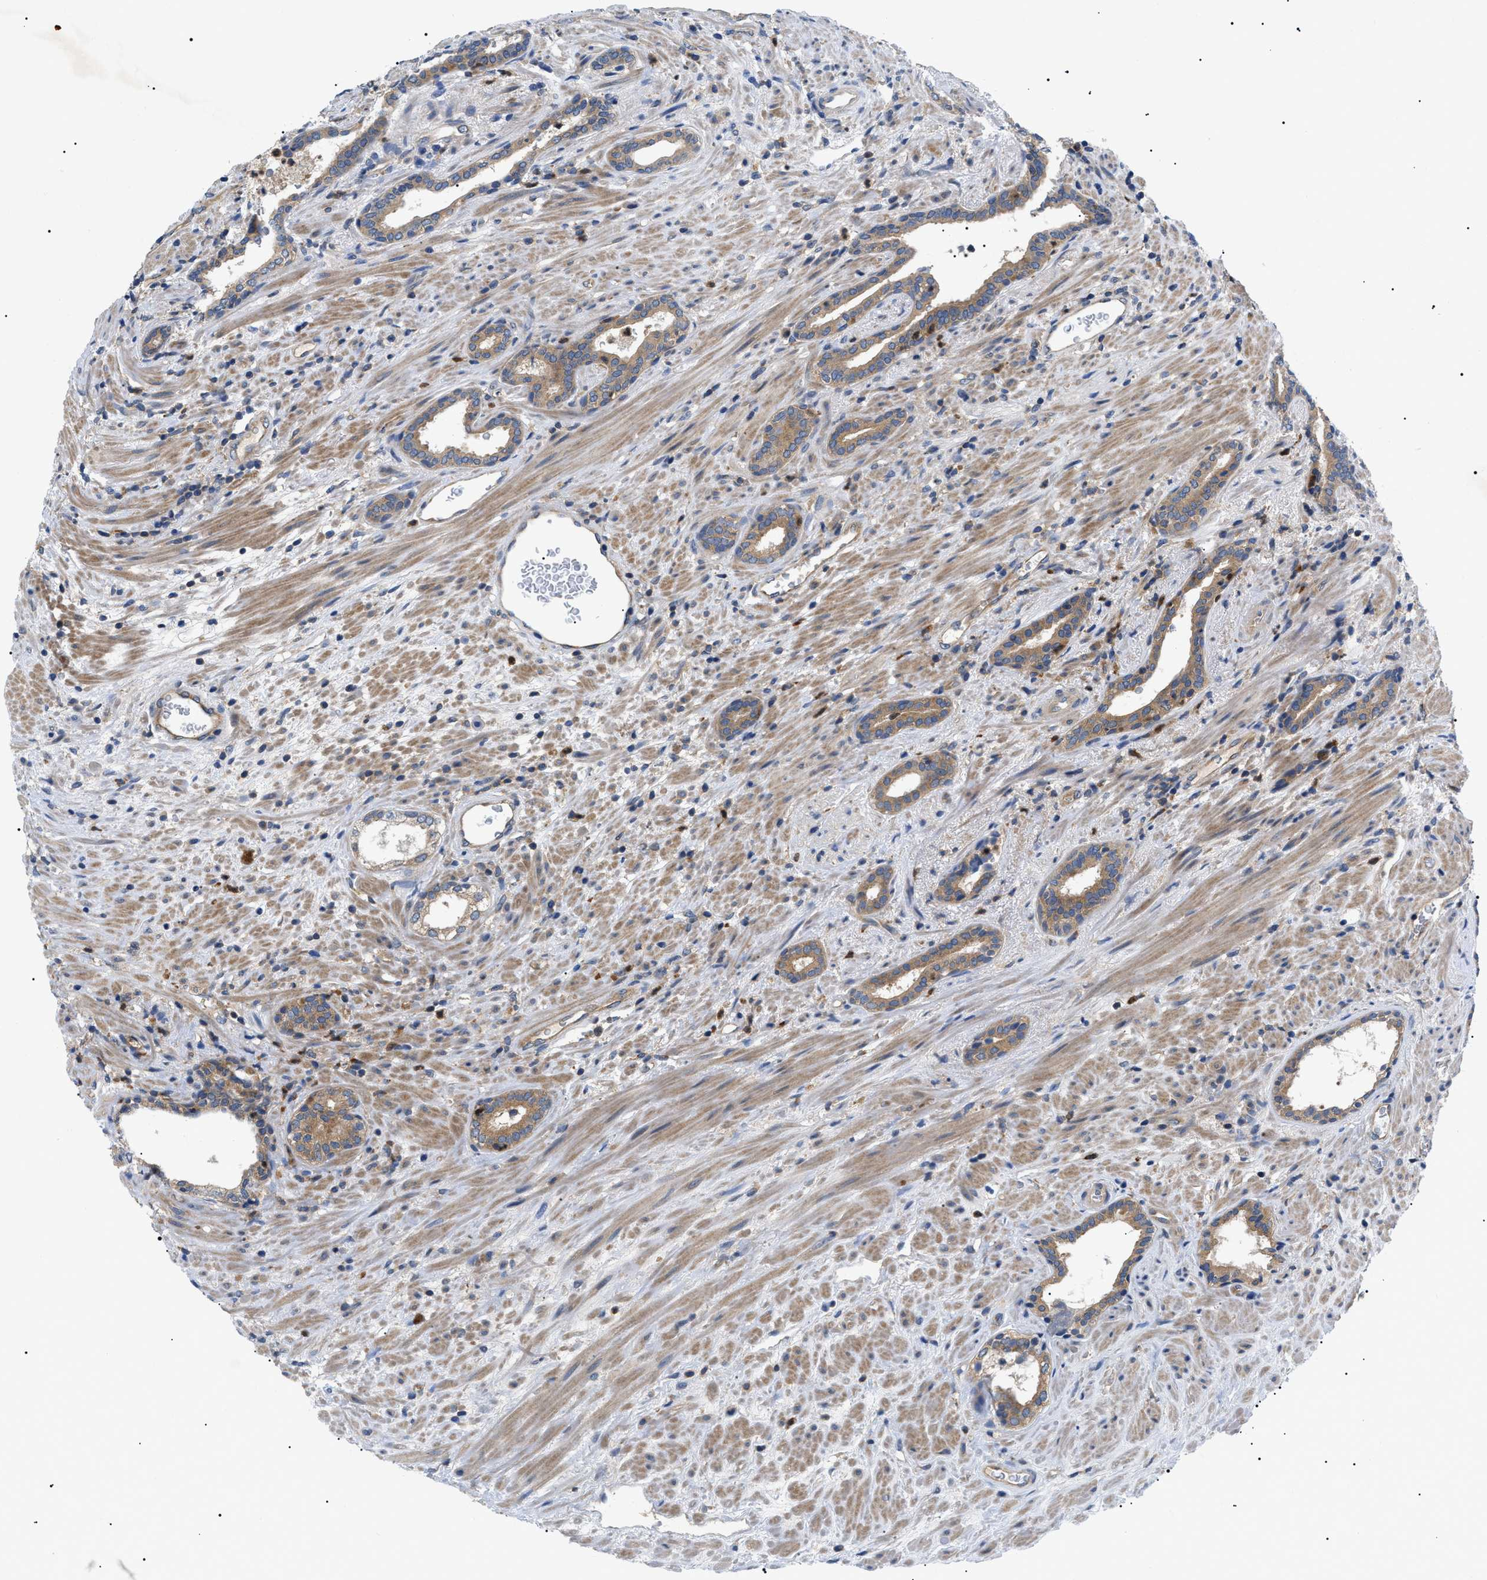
{"staining": {"intensity": "moderate", "quantity": ">75%", "location": "cytoplasmic/membranous"}, "tissue": "prostate cancer", "cell_type": "Tumor cells", "image_type": "cancer", "snomed": [{"axis": "morphology", "description": "Adenocarcinoma, High grade"}, {"axis": "topography", "description": "Prostate"}], "caption": "A micrograph of prostate cancer (high-grade adenocarcinoma) stained for a protein demonstrates moderate cytoplasmic/membranous brown staining in tumor cells. Using DAB (3,3'-diaminobenzidine) (brown) and hematoxylin (blue) stains, captured at high magnification using brightfield microscopy.", "gene": "RIPK1", "patient": {"sex": "male", "age": 71}}